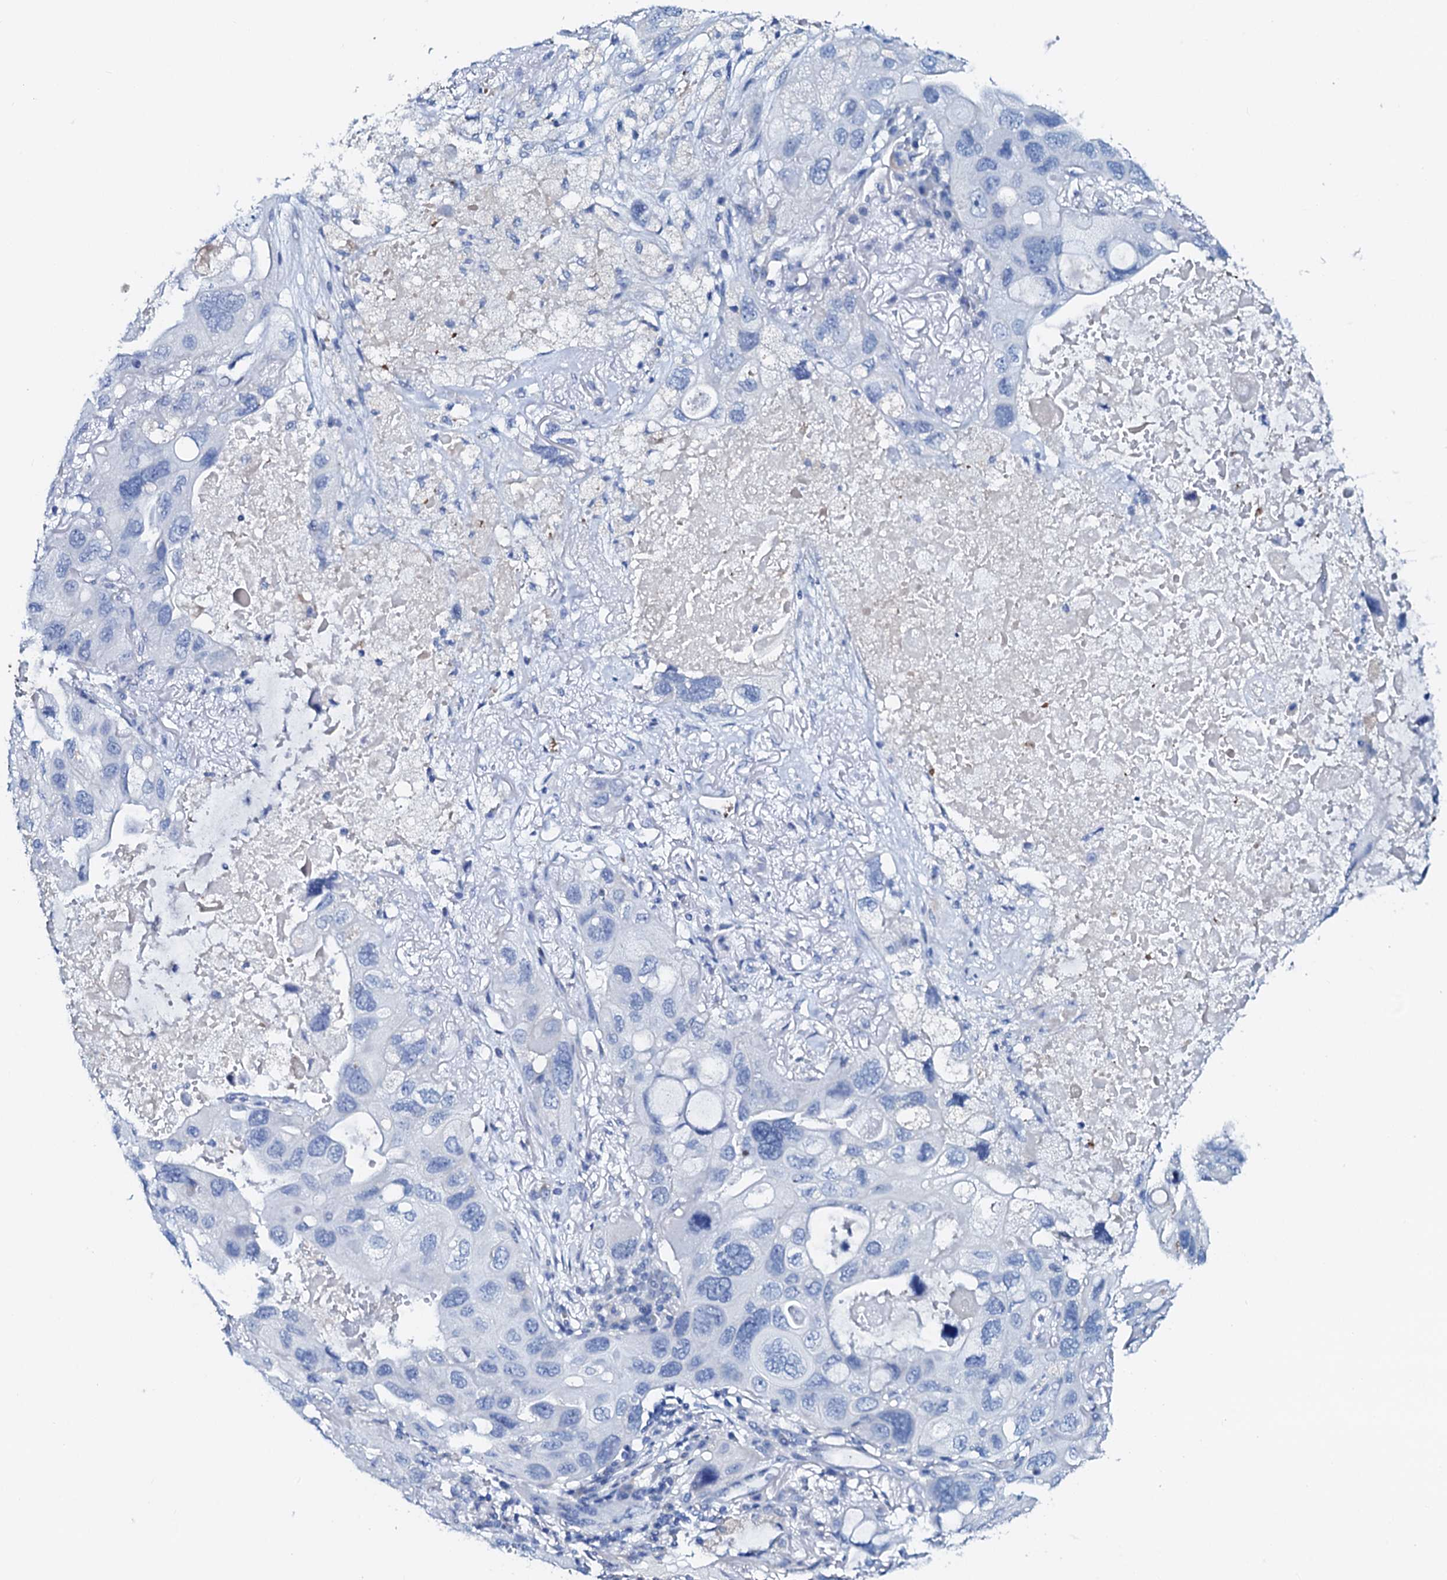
{"staining": {"intensity": "negative", "quantity": "none", "location": "none"}, "tissue": "lung cancer", "cell_type": "Tumor cells", "image_type": "cancer", "snomed": [{"axis": "morphology", "description": "Squamous cell carcinoma, NOS"}, {"axis": "topography", "description": "Lung"}], "caption": "Tumor cells are negative for protein expression in human lung cancer (squamous cell carcinoma).", "gene": "AMER2", "patient": {"sex": "female", "age": 73}}